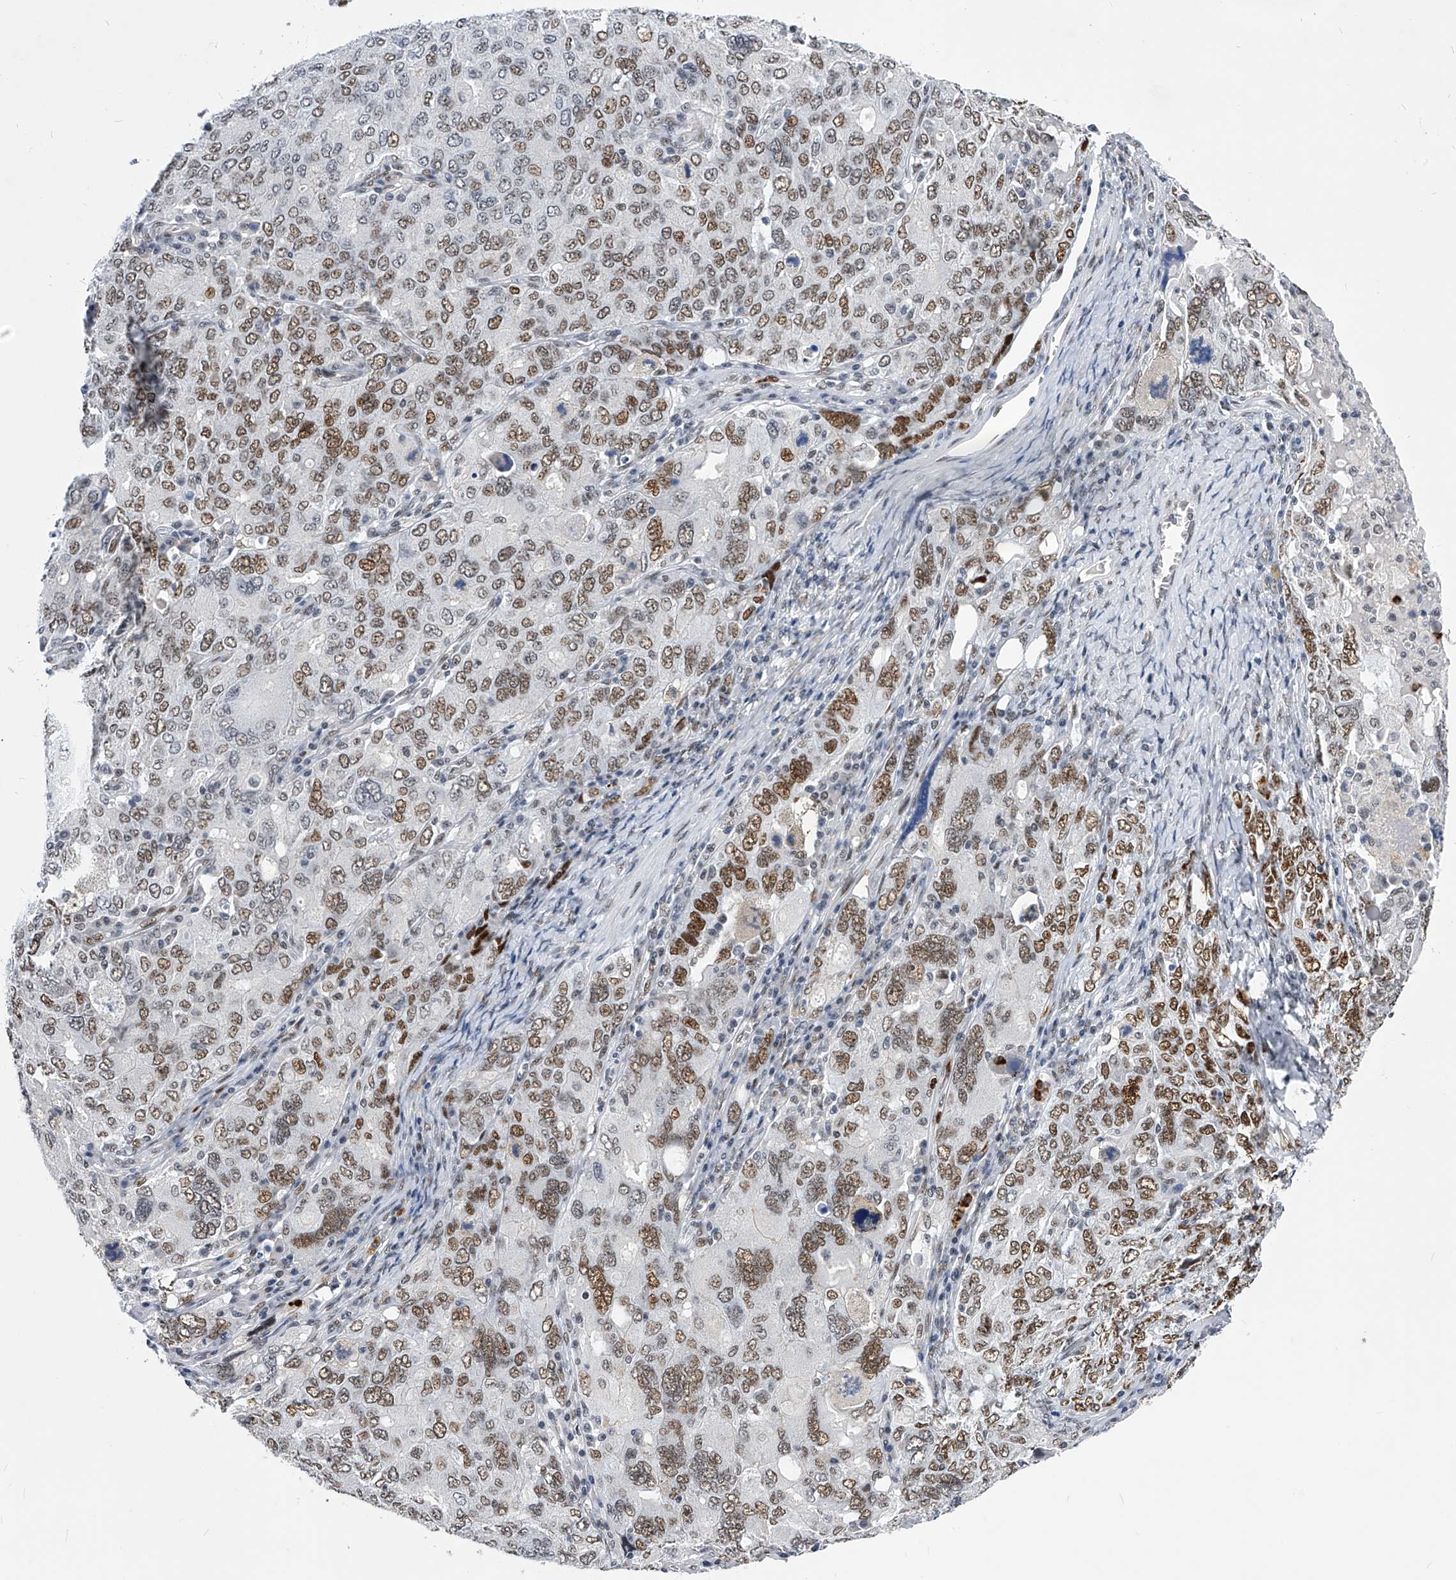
{"staining": {"intensity": "moderate", "quantity": ">75%", "location": "nuclear"}, "tissue": "ovarian cancer", "cell_type": "Tumor cells", "image_type": "cancer", "snomed": [{"axis": "morphology", "description": "Carcinoma, endometroid"}, {"axis": "topography", "description": "Ovary"}], "caption": "Ovarian cancer stained with DAB (3,3'-diaminobenzidine) immunohistochemistry demonstrates medium levels of moderate nuclear staining in approximately >75% of tumor cells. Ihc stains the protein in brown and the nuclei are stained blue.", "gene": "TESK2", "patient": {"sex": "female", "age": 62}}